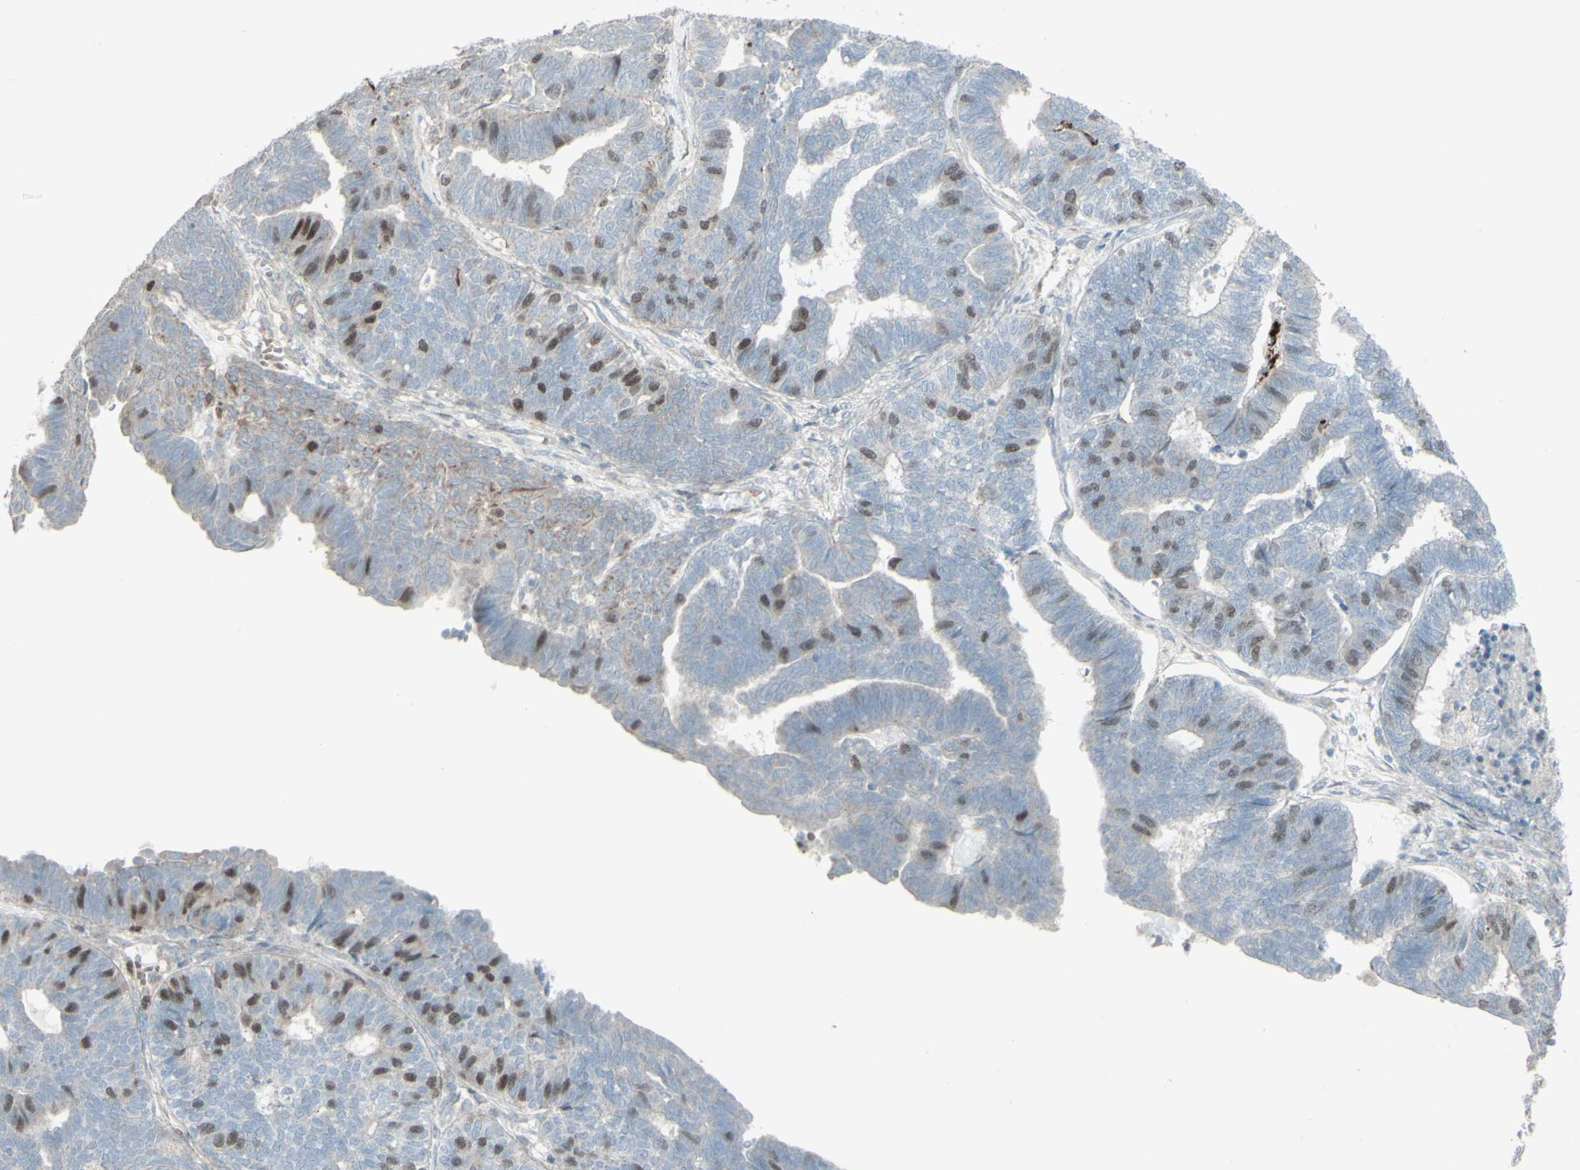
{"staining": {"intensity": "weak", "quantity": "25%-75%", "location": "nuclear"}, "tissue": "endometrial cancer", "cell_type": "Tumor cells", "image_type": "cancer", "snomed": [{"axis": "morphology", "description": "Adenocarcinoma, NOS"}, {"axis": "topography", "description": "Endometrium"}], "caption": "The immunohistochemical stain labels weak nuclear positivity in tumor cells of endometrial cancer tissue.", "gene": "GMNN", "patient": {"sex": "female", "age": 70}}